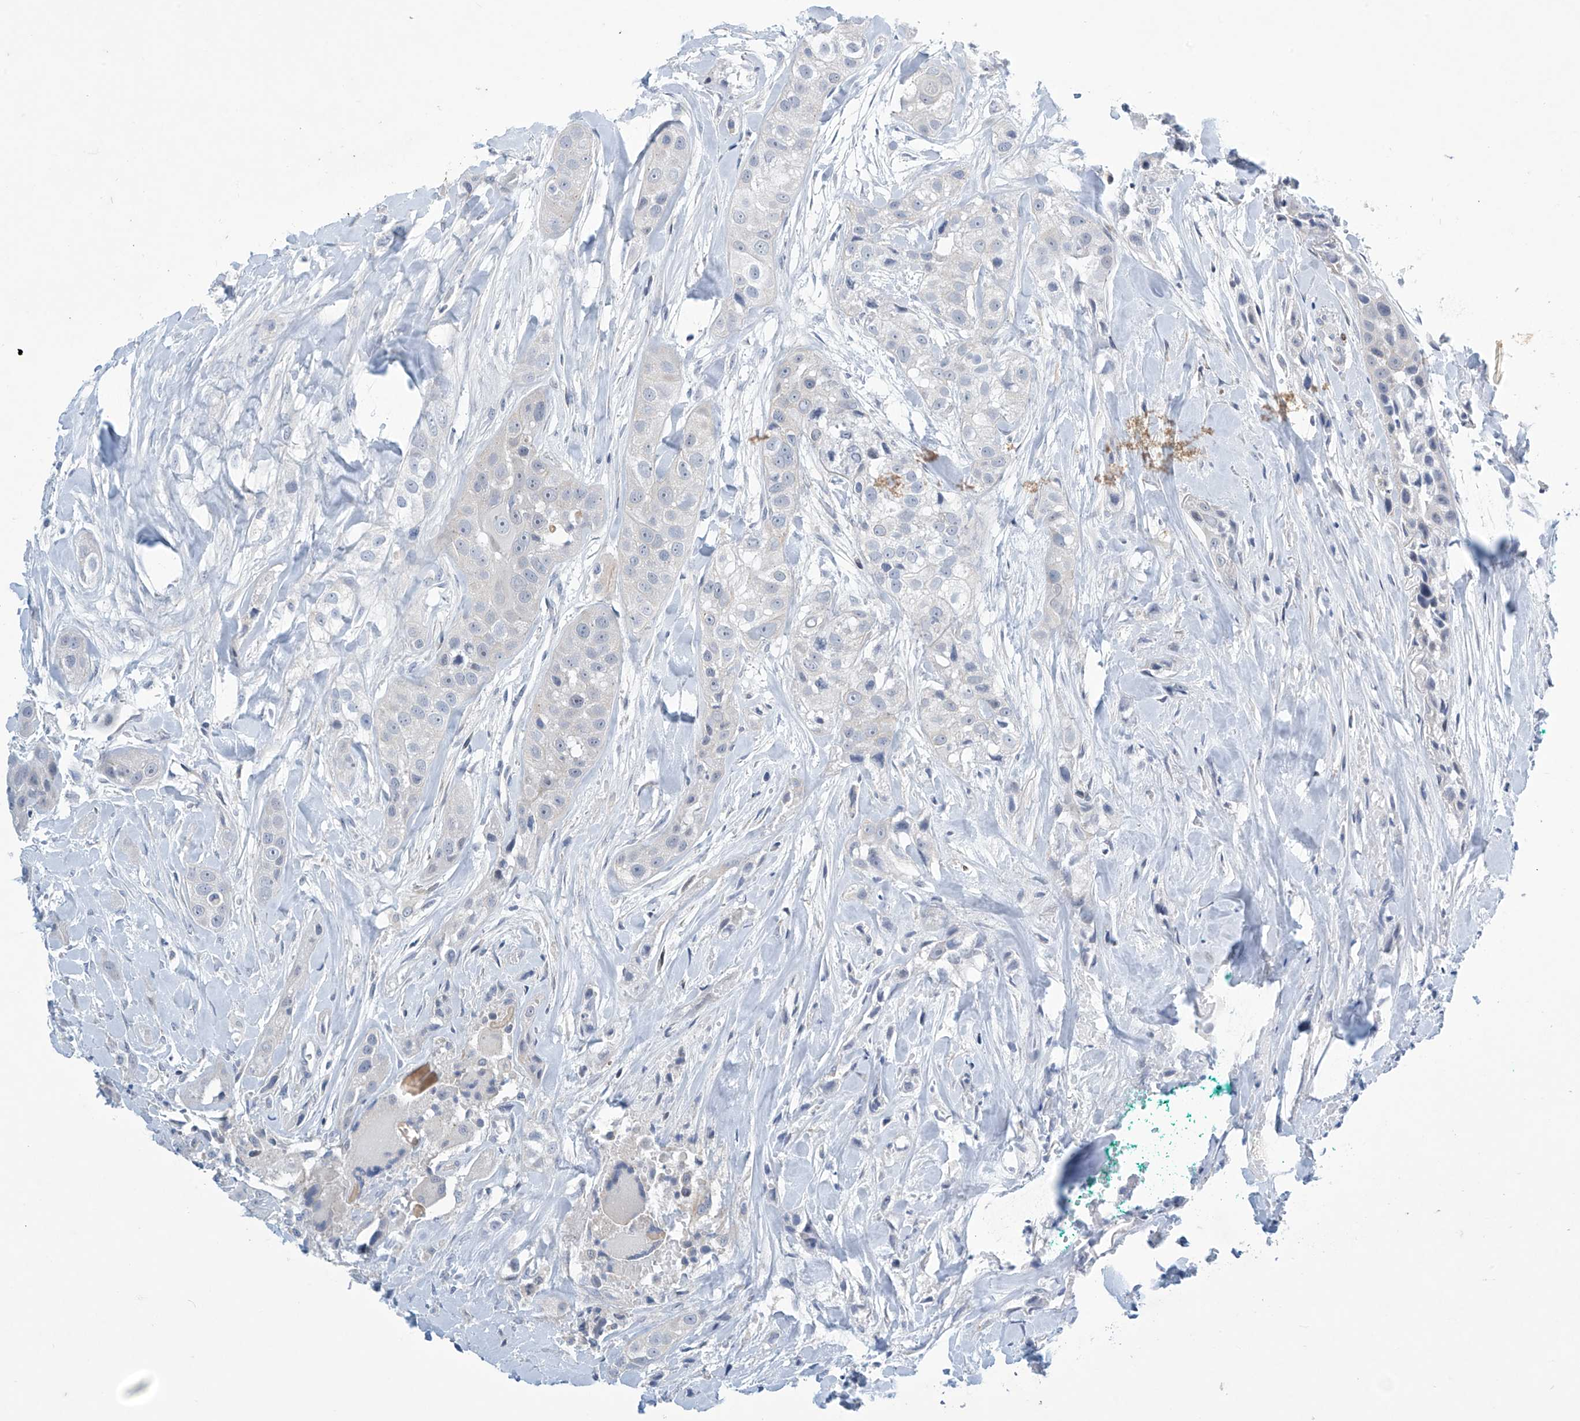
{"staining": {"intensity": "negative", "quantity": "none", "location": "none"}, "tissue": "head and neck cancer", "cell_type": "Tumor cells", "image_type": "cancer", "snomed": [{"axis": "morphology", "description": "Normal tissue, NOS"}, {"axis": "morphology", "description": "Squamous cell carcinoma, NOS"}, {"axis": "topography", "description": "Skeletal muscle"}, {"axis": "topography", "description": "Head-Neck"}], "caption": "Human head and neck cancer (squamous cell carcinoma) stained for a protein using immunohistochemistry (IHC) exhibits no expression in tumor cells.", "gene": "SLC35A5", "patient": {"sex": "male", "age": 51}}